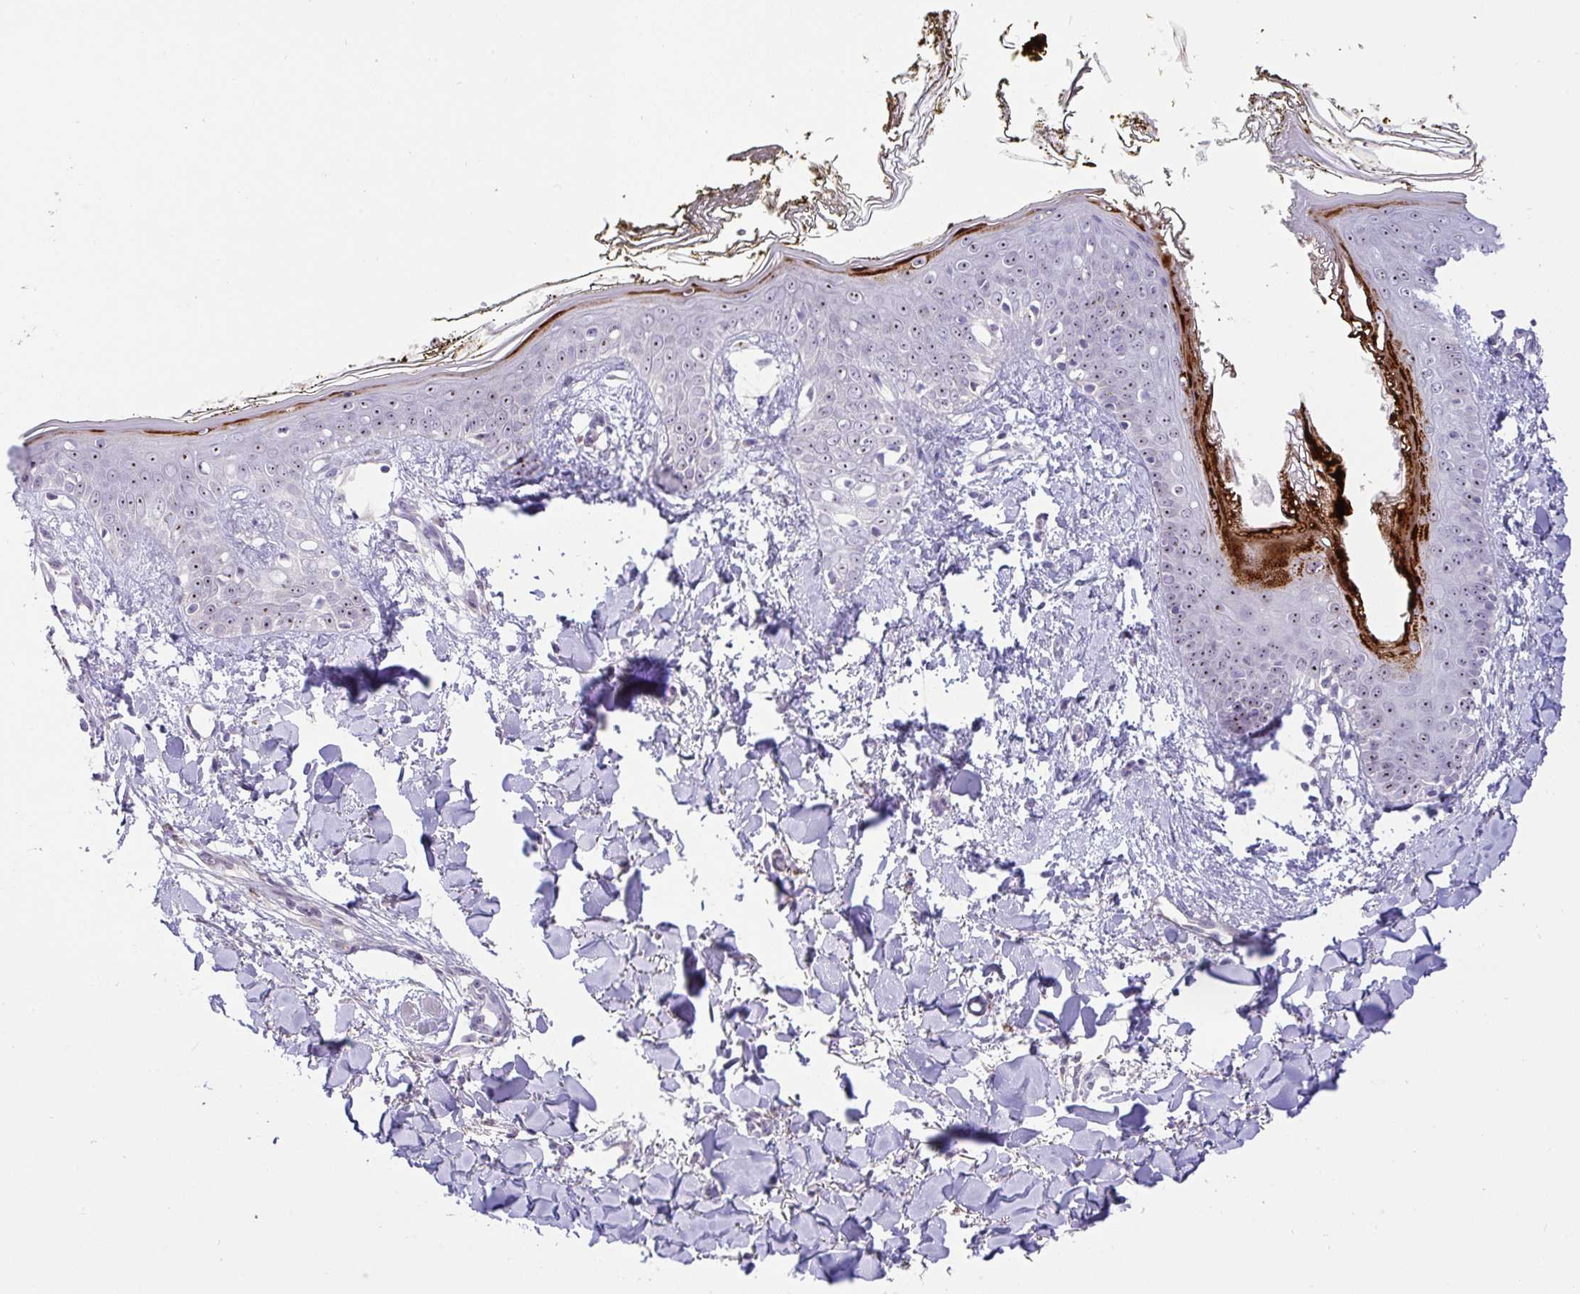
{"staining": {"intensity": "strong", "quantity": "<25%", "location": "cytoplasmic/membranous"}, "tissue": "skin", "cell_type": "Fibroblasts", "image_type": "normal", "snomed": [{"axis": "morphology", "description": "Normal tissue, NOS"}, {"axis": "topography", "description": "Skin"}], "caption": "Protein staining shows strong cytoplasmic/membranous positivity in about <25% of fibroblasts in normal skin.", "gene": "MXRA8", "patient": {"sex": "female", "age": 34}}